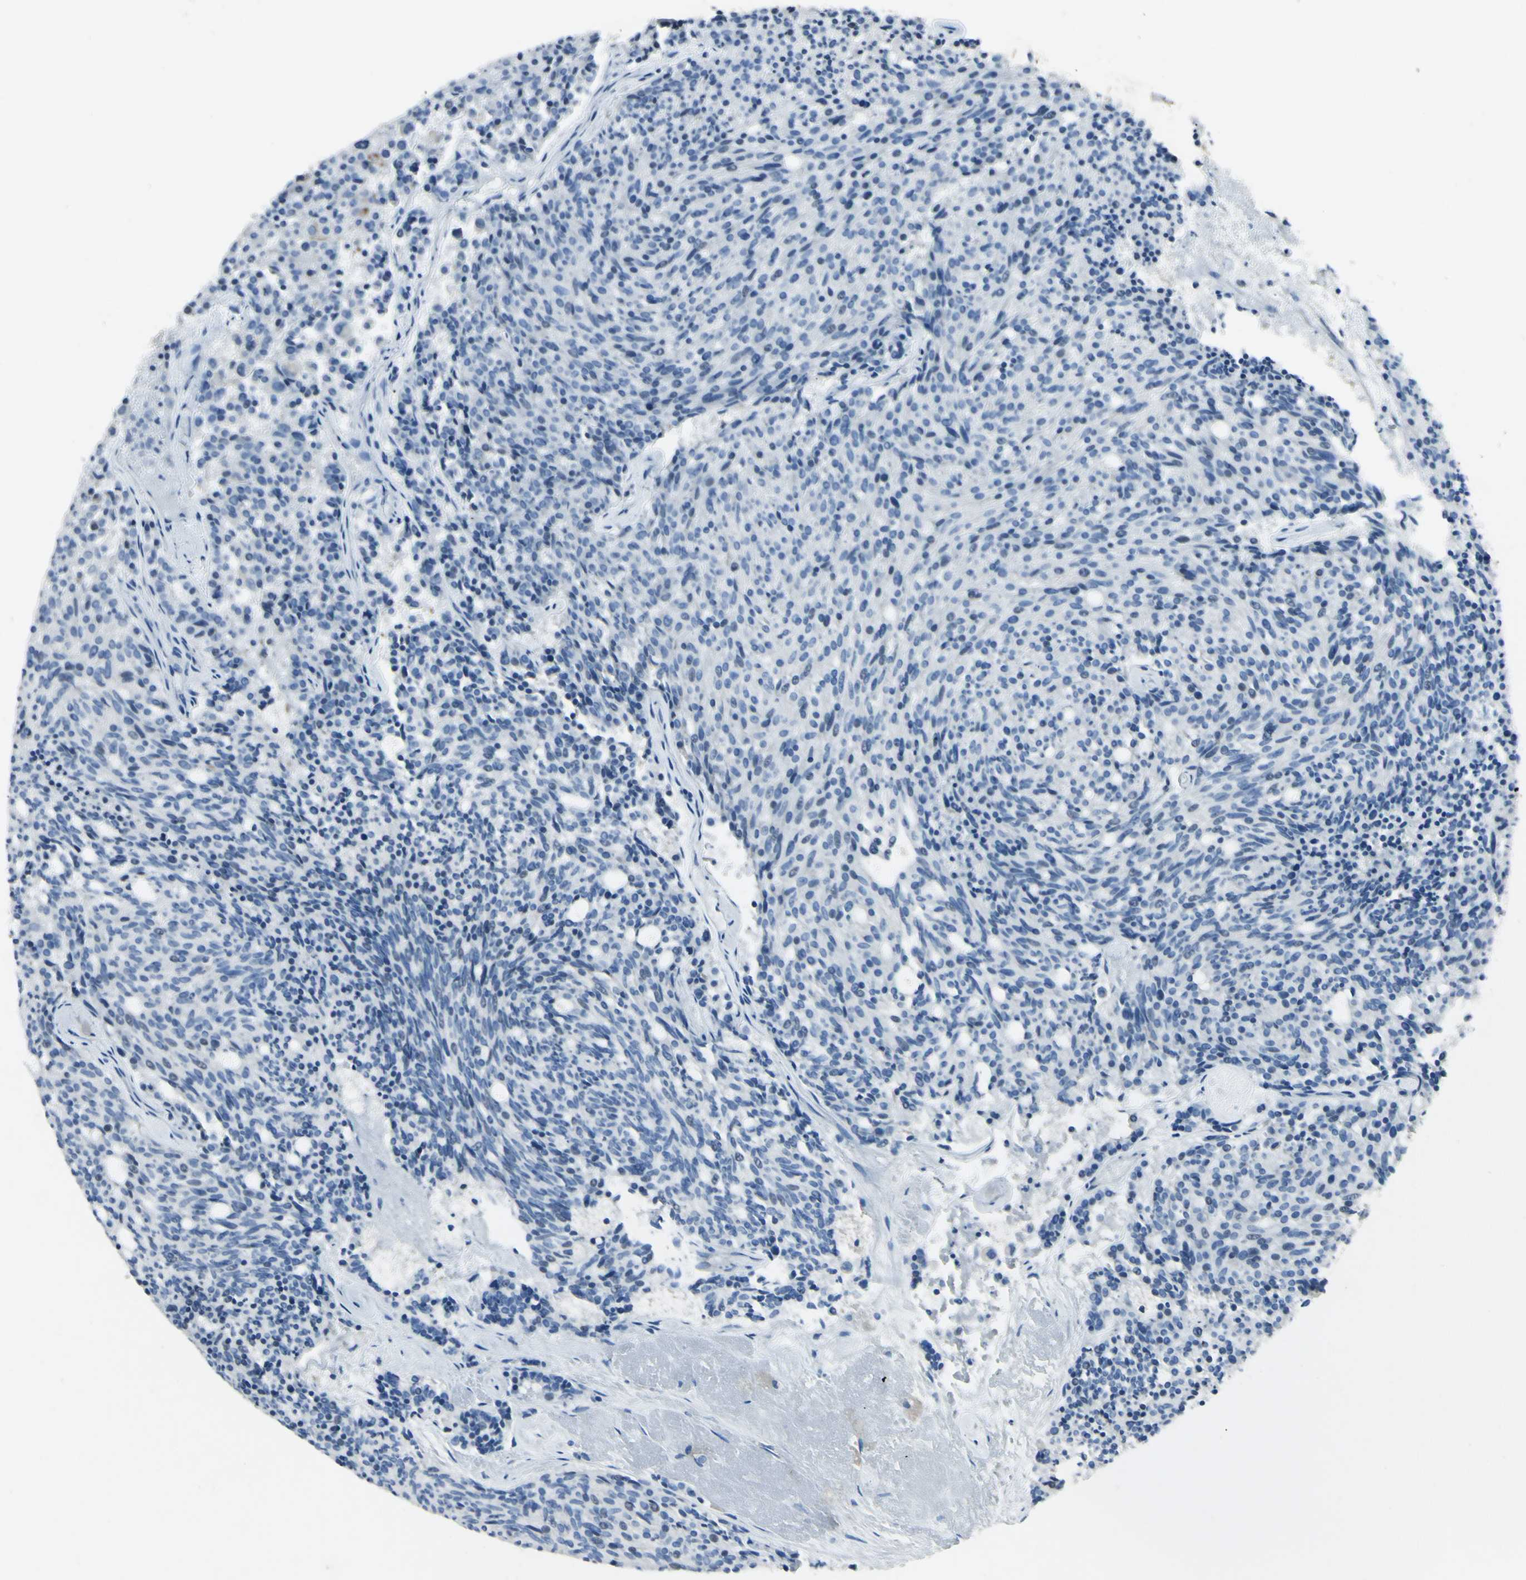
{"staining": {"intensity": "negative", "quantity": "none", "location": "none"}, "tissue": "carcinoid", "cell_type": "Tumor cells", "image_type": "cancer", "snomed": [{"axis": "morphology", "description": "Carcinoid, malignant, NOS"}, {"axis": "topography", "description": "Pancreas"}], "caption": "Carcinoid was stained to show a protein in brown. There is no significant positivity in tumor cells.", "gene": "SNAP91", "patient": {"sex": "female", "age": 54}}